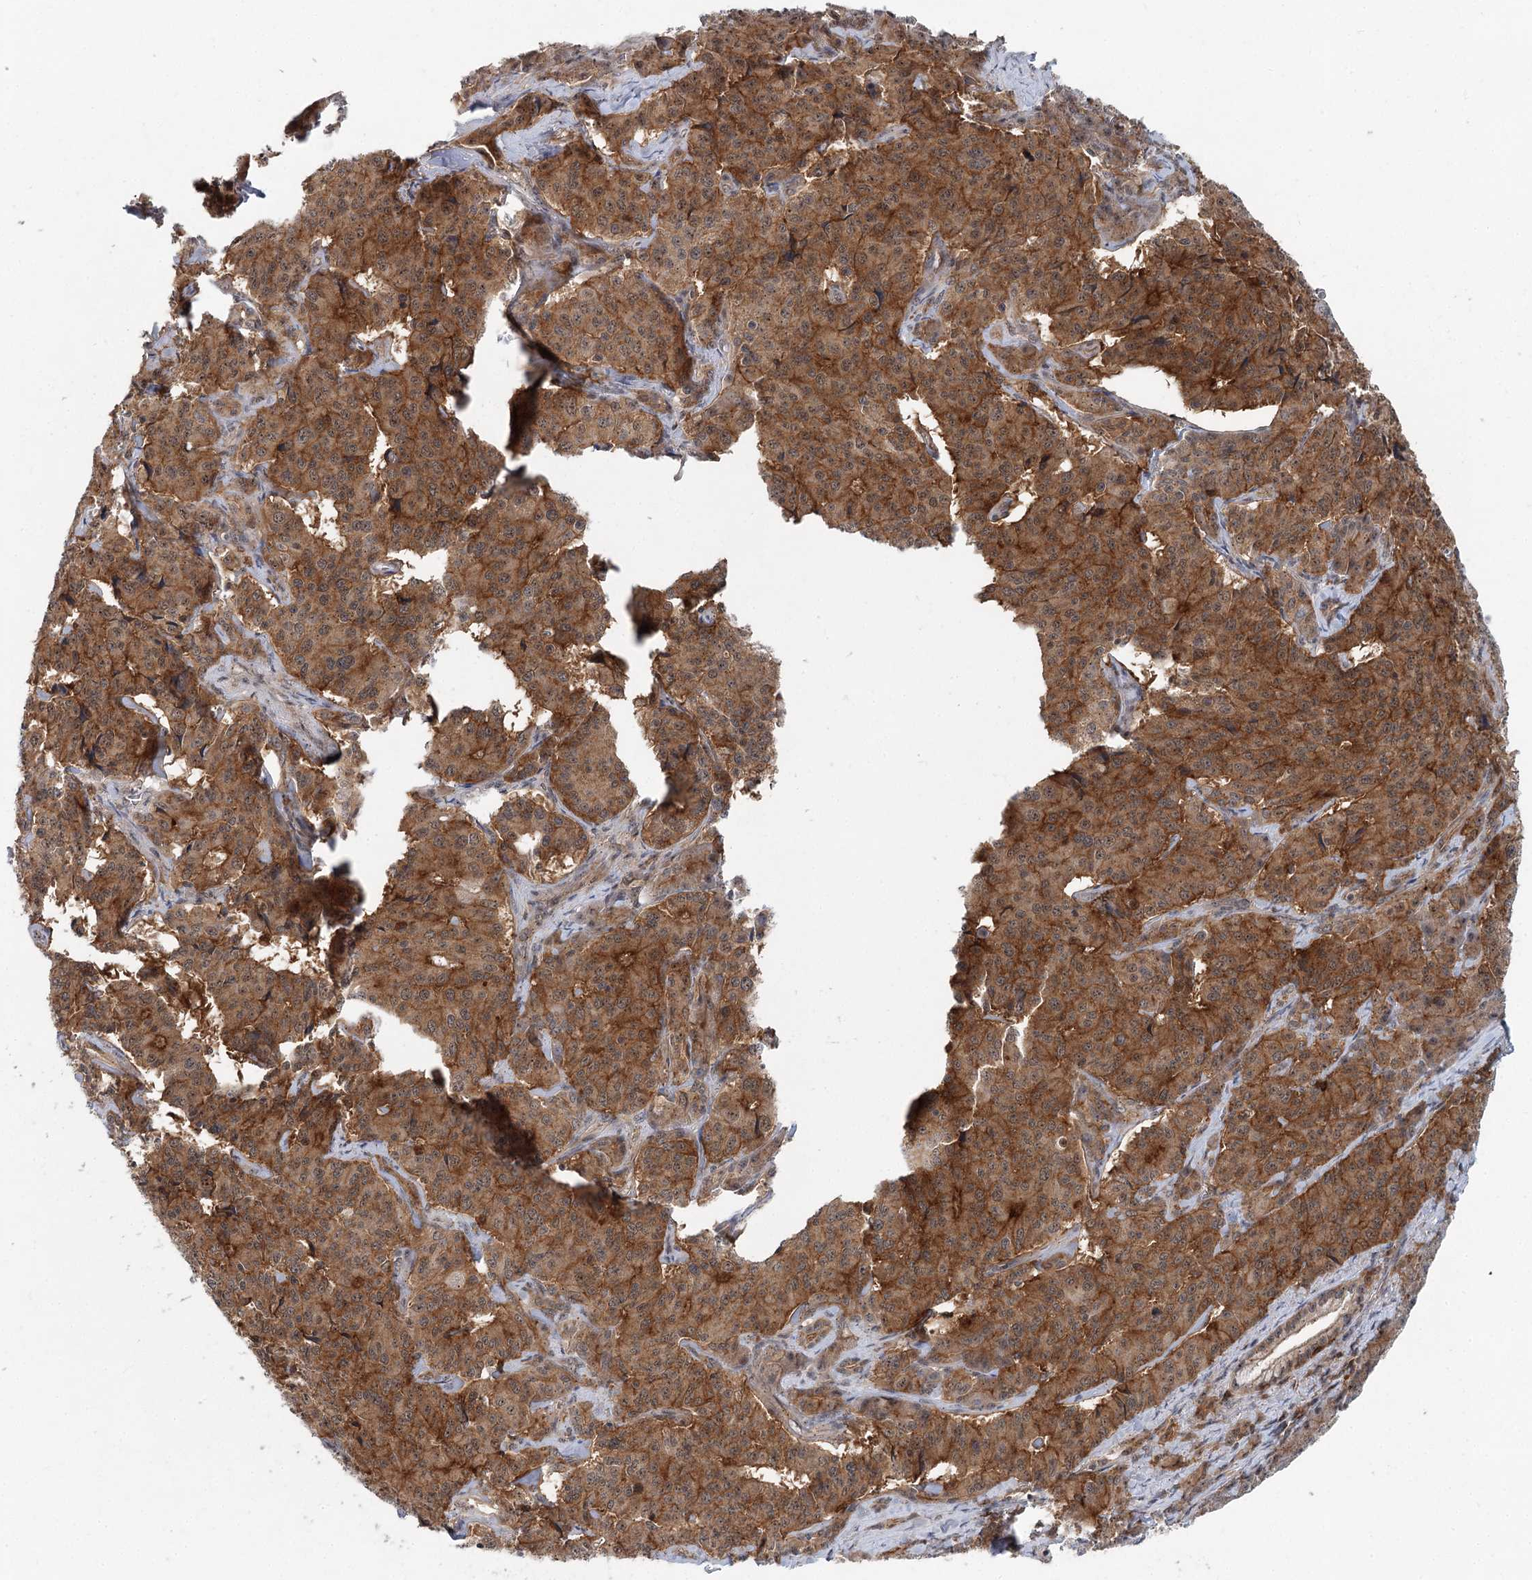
{"staining": {"intensity": "moderate", "quantity": ">75%", "location": "cytoplasmic/membranous,nuclear"}, "tissue": "pancreatic cancer", "cell_type": "Tumor cells", "image_type": "cancer", "snomed": [{"axis": "morphology", "description": "Adenocarcinoma, NOS"}, {"axis": "topography", "description": "Pancreas"}], "caption": "DAB (3,3'-diaminobenzidine) immunohistochemical staining of adenocarcinoma (pancreatic) reveals moderate cytoplasmic/membranous and nuclear protein staining in about >75% of tumor cells.", "gene": "CDC42SE2", "patient": {"sex": "female", "age": 74}}